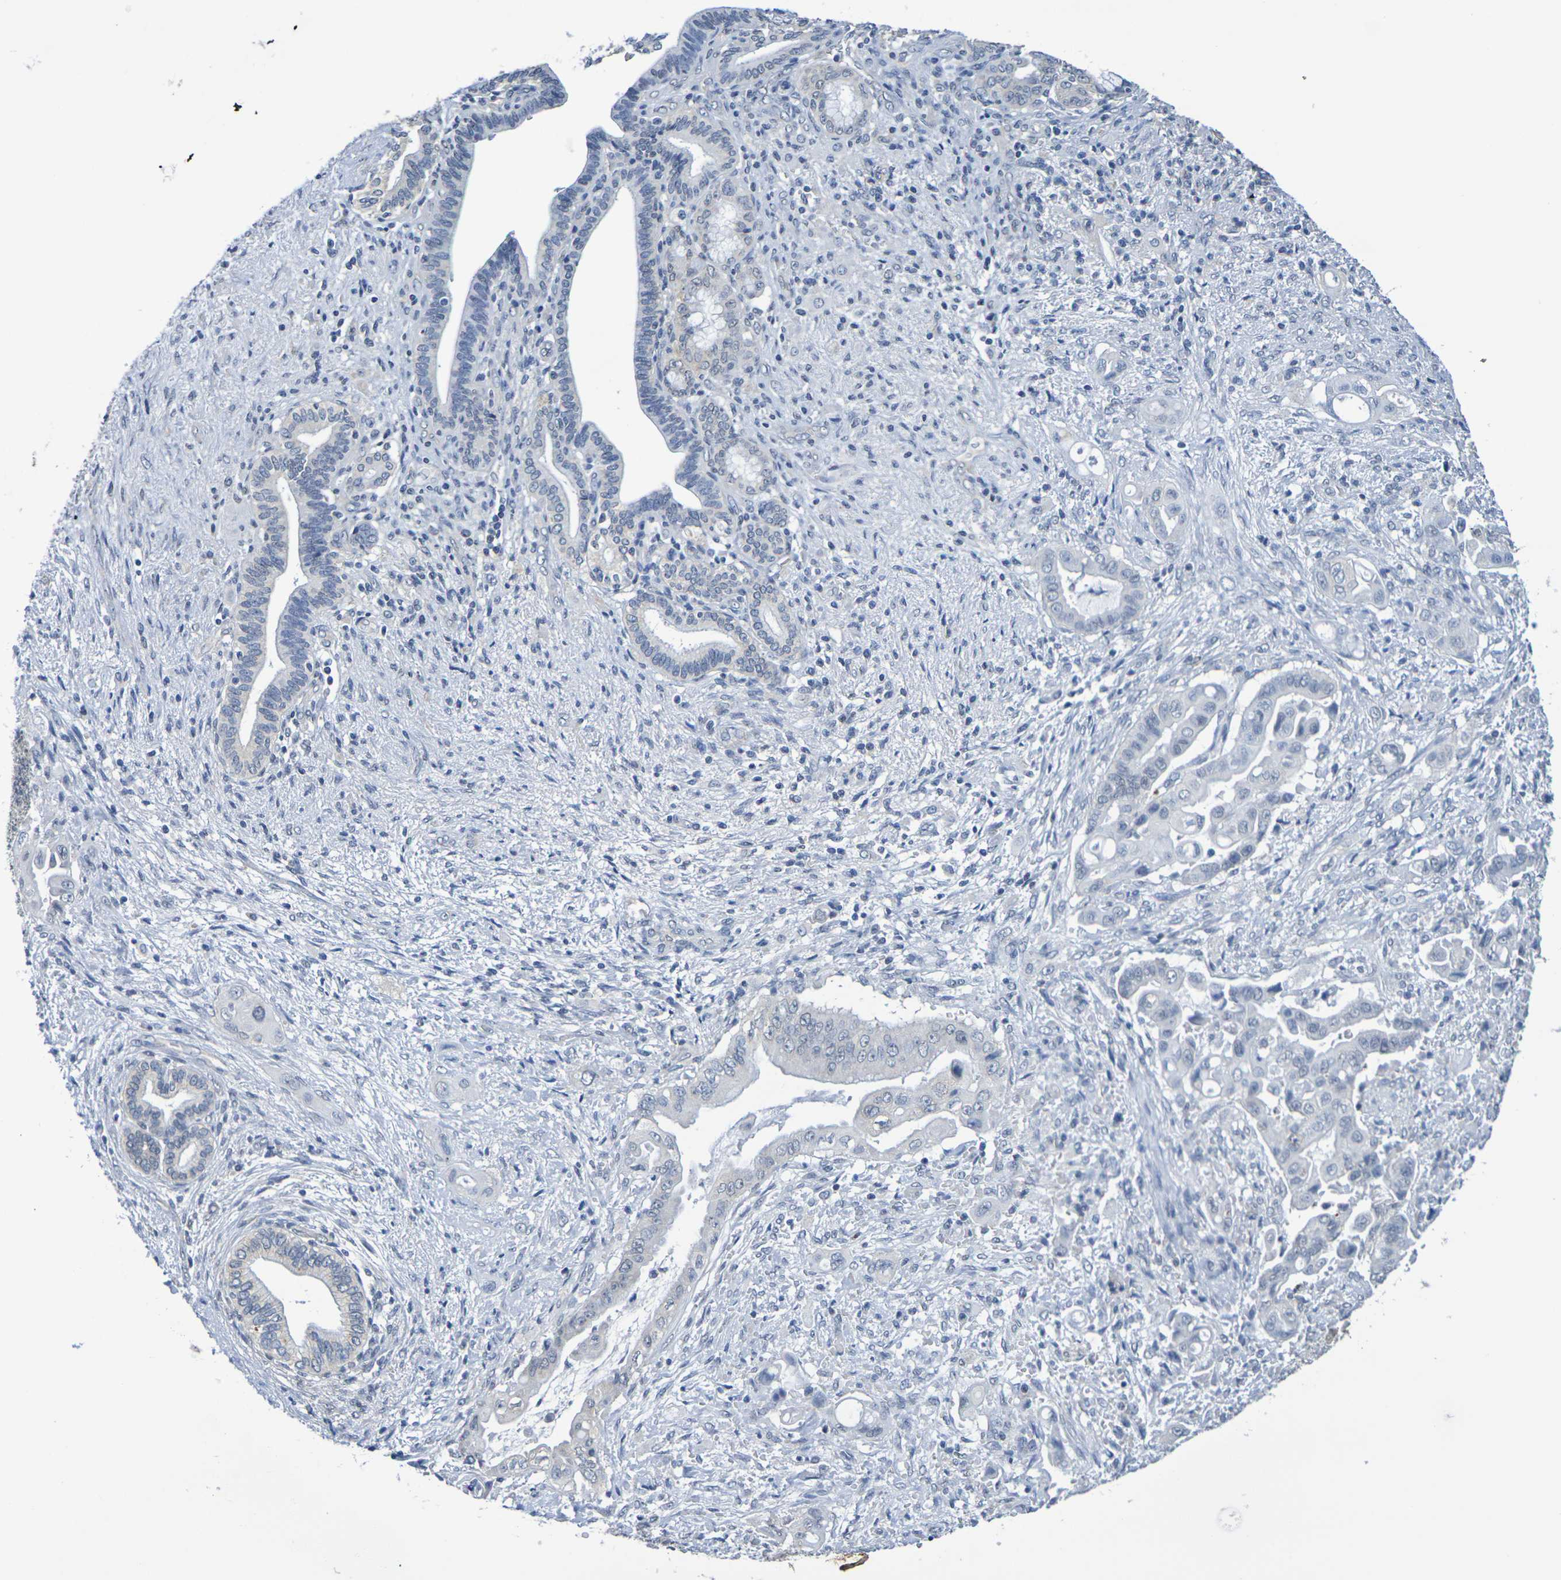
{"staining": {"intensity": "weak", "quantity": "<25%", "location": "cytoplasmic/membranous,nuclear"}, "tissue": "liver cancer", "cell_type": "Tumor cells", "image_type": "cancer", "snomed": [{"axis": "morphology", "description": "Cholangiocarcinoma"}, {"axis": "topography", "description": "Liver"}], "caption": "IHC of human cholangiocarcinoma (liver) exhibits no staining in tumor cells.", "gene": "CHRNB1", "patient": {"sex": "female", "age": 61}}